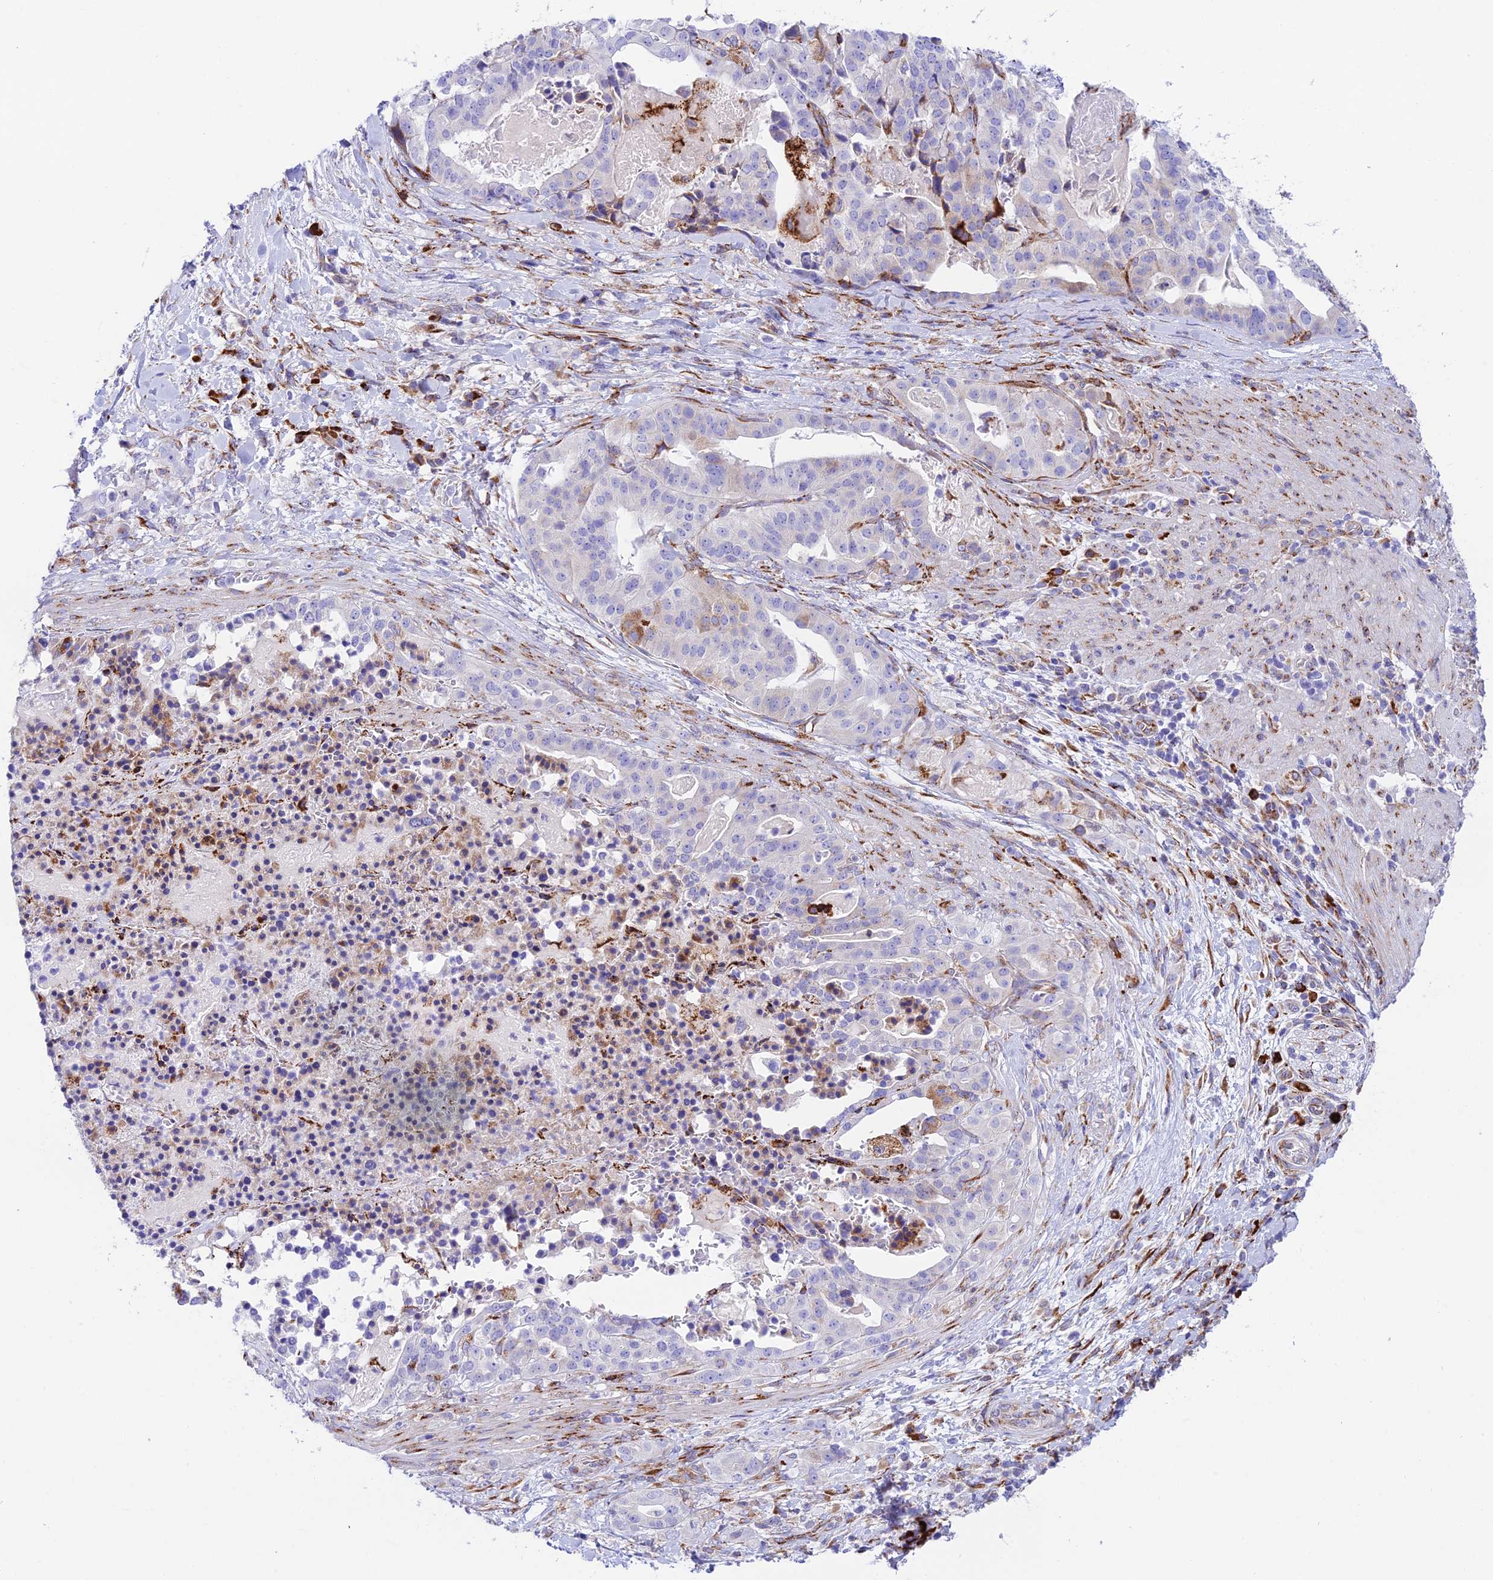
{"staining": {"intensity": "negative", "quantity": "none", "location": "none"}, "tissue": "stomach cancer", "cell_type": "Tumor cells", "image_type": "cancer", "snomed": [{"axis": "morphology", "description": "Adenocarcinoma, NOS"}, {"axis": "topography", "description": "Stomach"}], "caption": "DAB (3,3'-diaminobenzidine) immunohistochemical staining of stomach adenocarcinoma shows no significant positivity in tumor cells.", "gene": "TUBGCP6", "patient": {"sex": "male", "age": 48}}